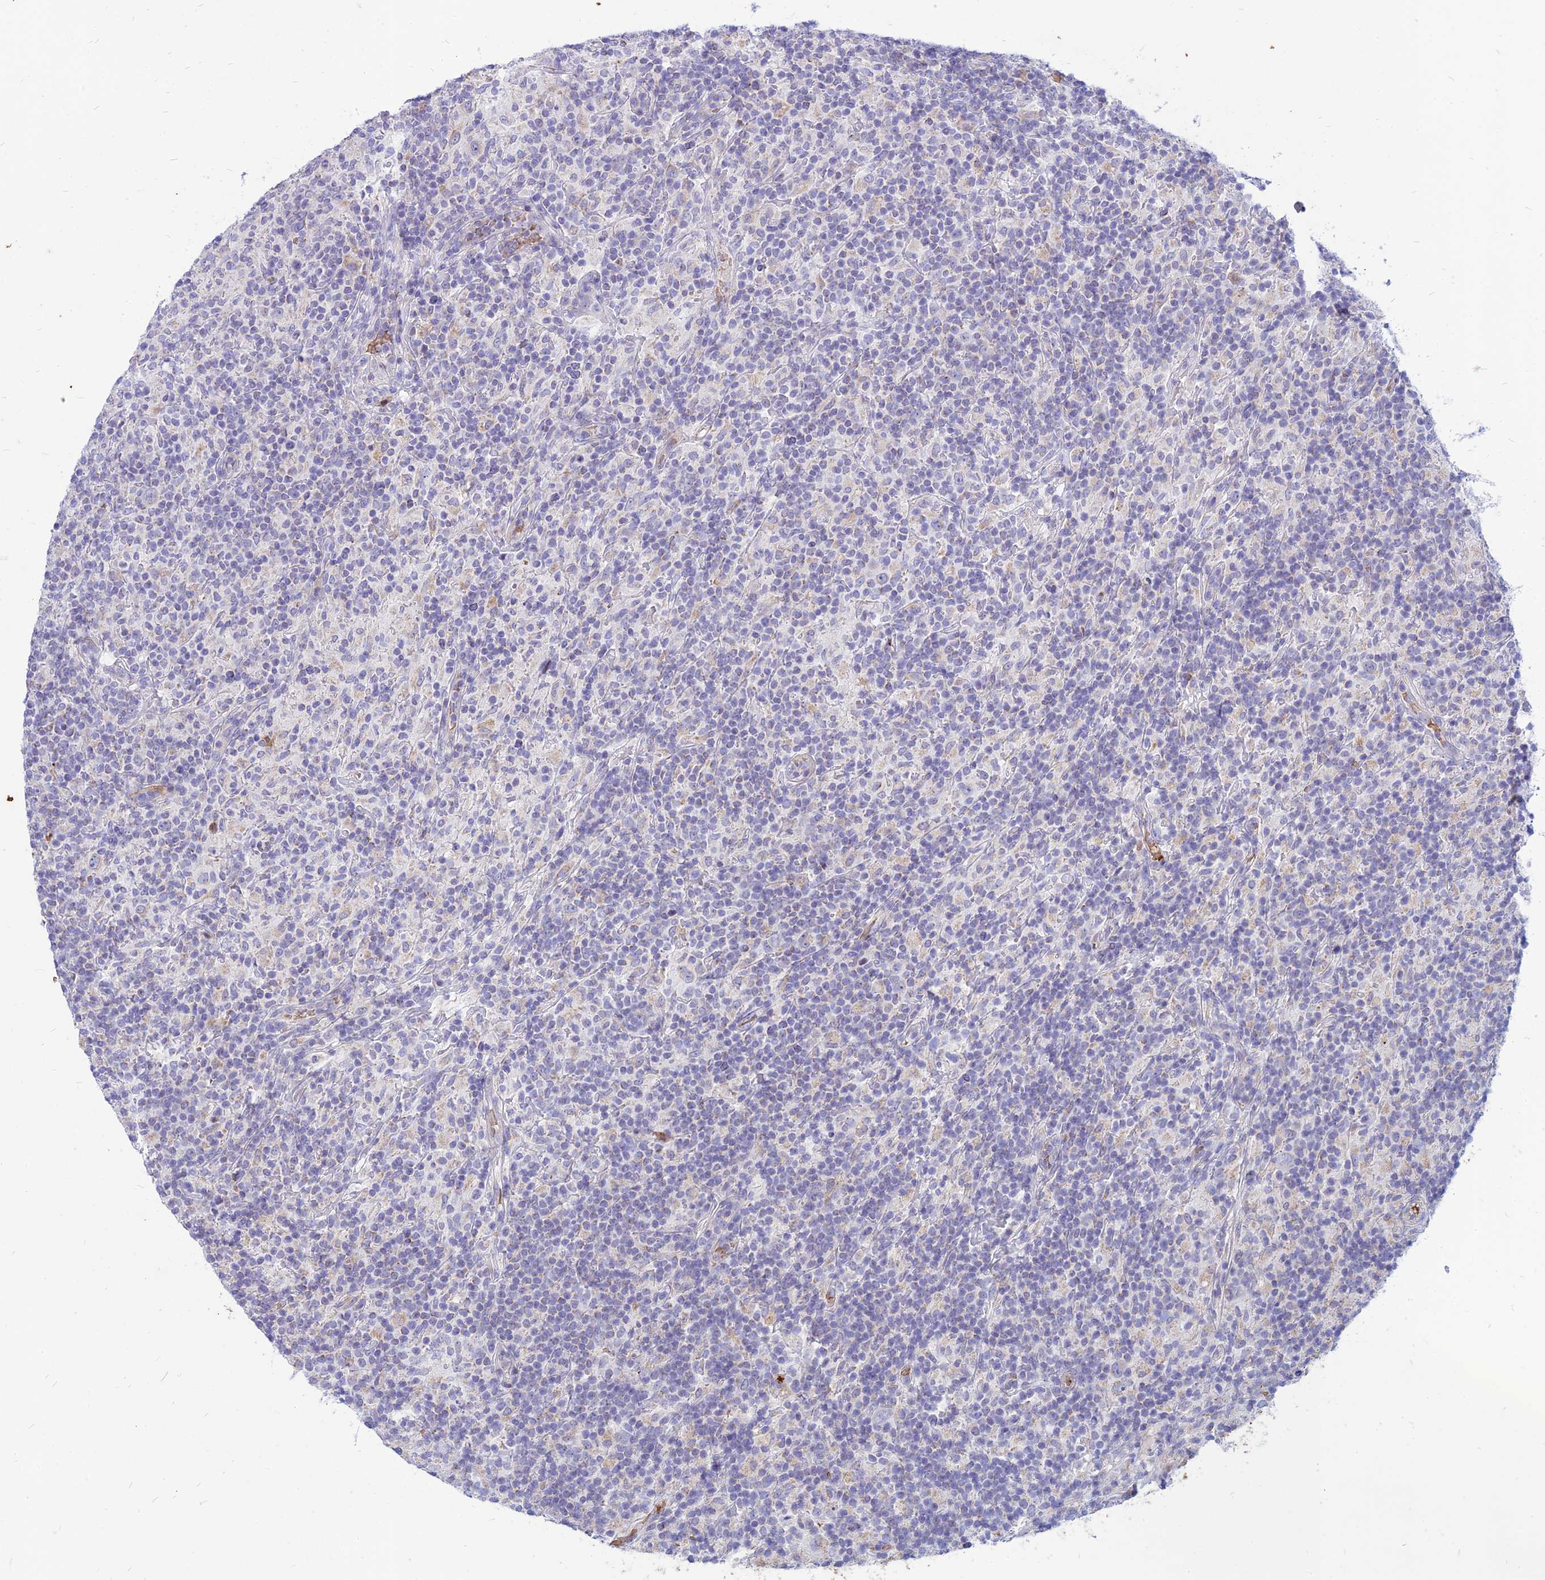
{"staining": {"intensity": "negative", "quantity": "none", "location": "none"}, "tissue": "lymphoma", "cell_type": "Tumor cells", "image_type": "cancer", "snomed": [{"axis": "morphology", "description": "Hodgkin's disease, NOS"}, {"axis": "topography", "description": "Lymph node"}], "caption": "The immunohistochemistry (IHC) histopathology image has no significant positivity in tumor cells of lymphoma tissue.", "gene": "HHAT", "patient": {"sex": "male", "age": 70}}